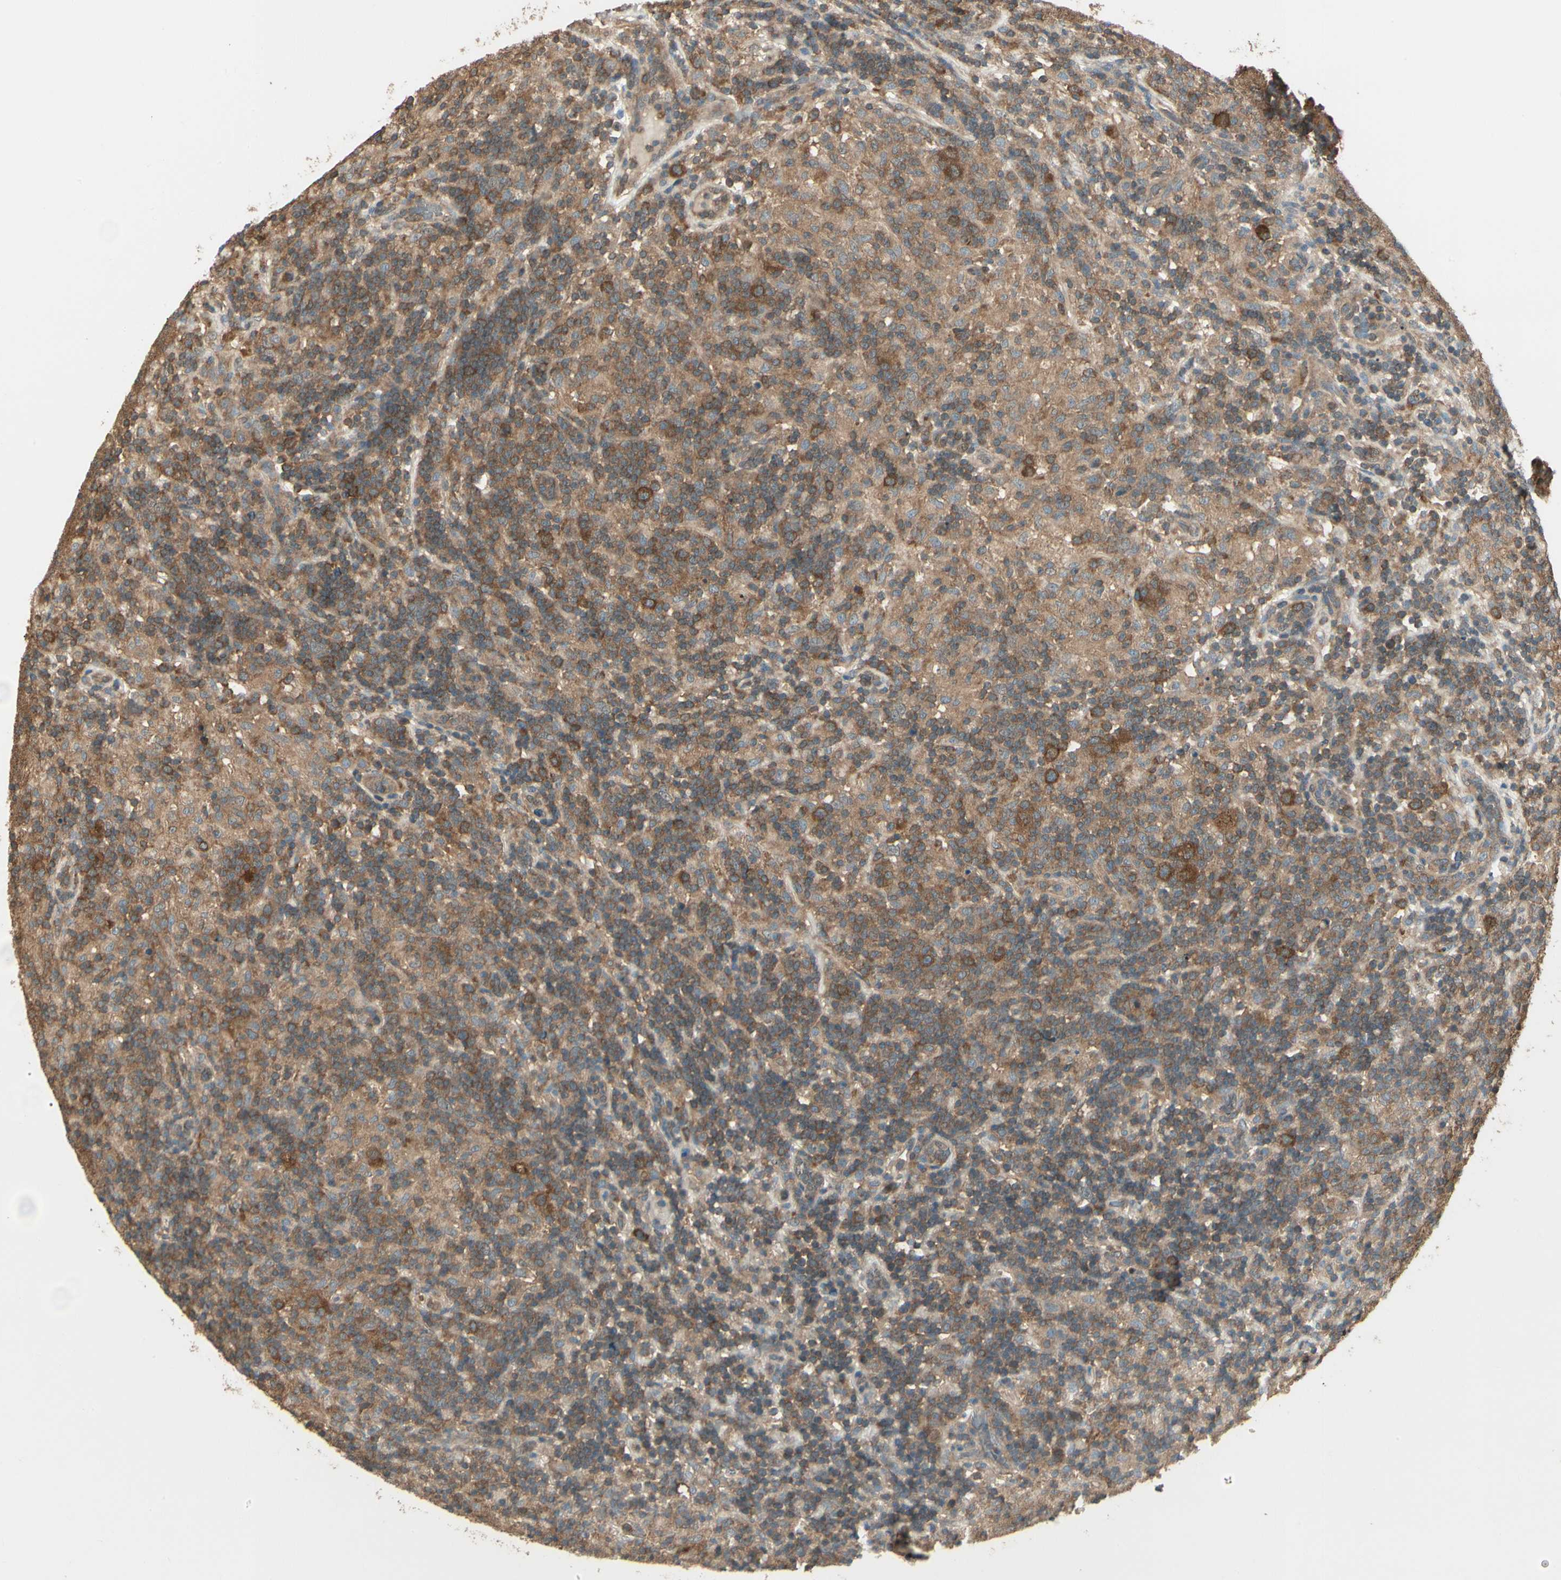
{"staining": {"intensity": "strong", "quantity": ">75%", "location": "cytoplasmic/membranous"}, "tissue": "lymphoma", "cell_type": "Tumor cells", "image_type": "cancer", "snomed": [{"axis": "morphology", "description": "Hodgkin's disease, NOS"}, {"axis": "topography", "description": "Lymph node"}], "caption": "Immunohistochemical staining of lymphoma displays high levels of strong cytoplasmic/membranous protein expression in approximately >75% of tumor cells.", "gene": "CCT7", "patient": {"sex": "male", "age": 70}}